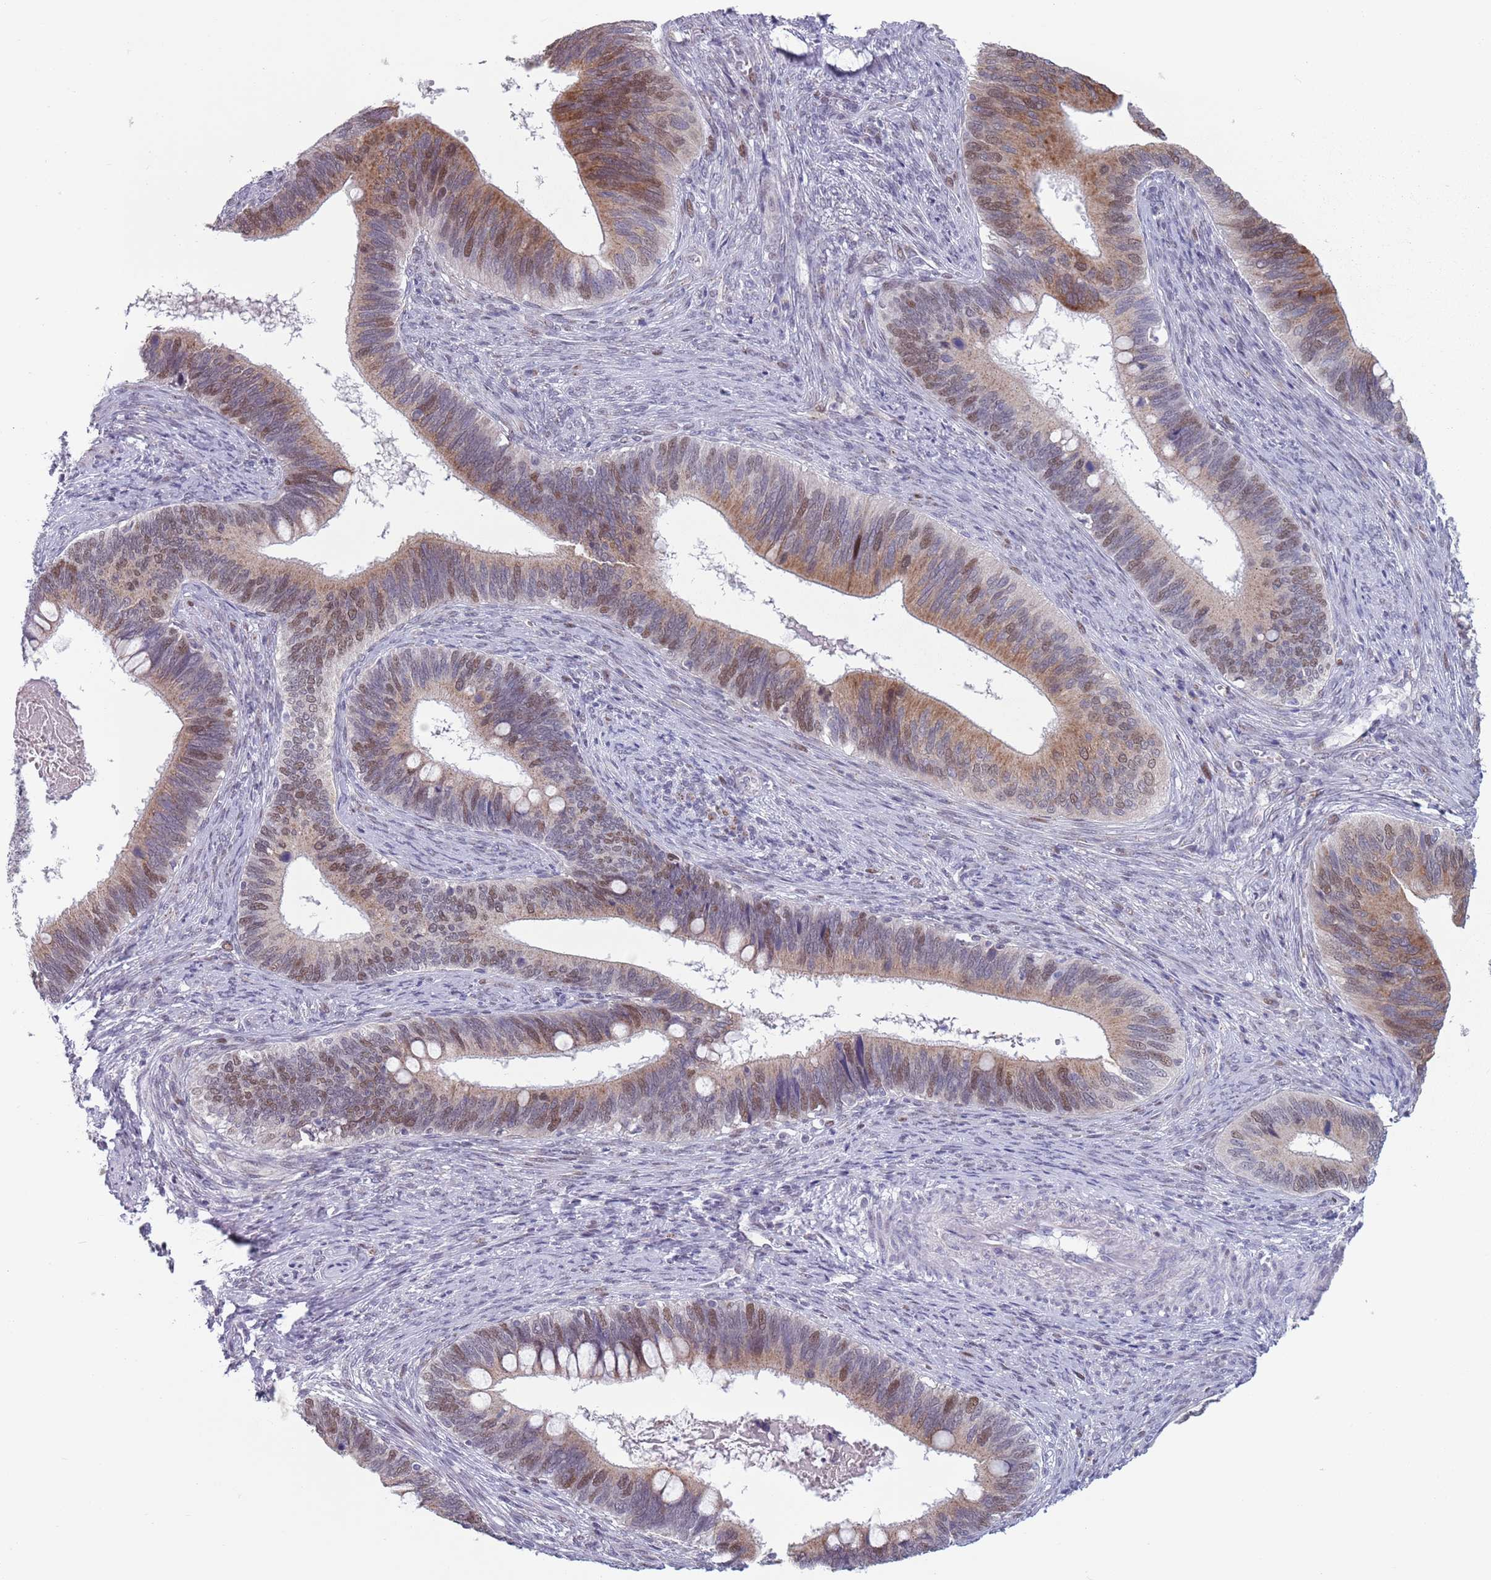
{"staining": {"intensity": "moderate", "quantity": "25%-75%", "location": "cytoplasmic/membranous,nuclear"}, "tissue": "cervical cancer", "cell_type": "Tumor cells", "image_type": "cancer", "snomed": [{"axis": "morphology", "description": "Adenocarcinoma, NOS"}, {"axis": "topography", "description": "Cervix"}], "caption": "Adenocarcinoma (cervical) stained with DAB IHC demonstrates medium levels of moderate cytoplasmic/membranous and nuclear expression in approximately 25%-75% of tumor cells. (Brightfield microscopy of DAB IHC at high magnification).", "gene": "ZKSCAN2", "patient": {"sex": "female", "age": 42}}